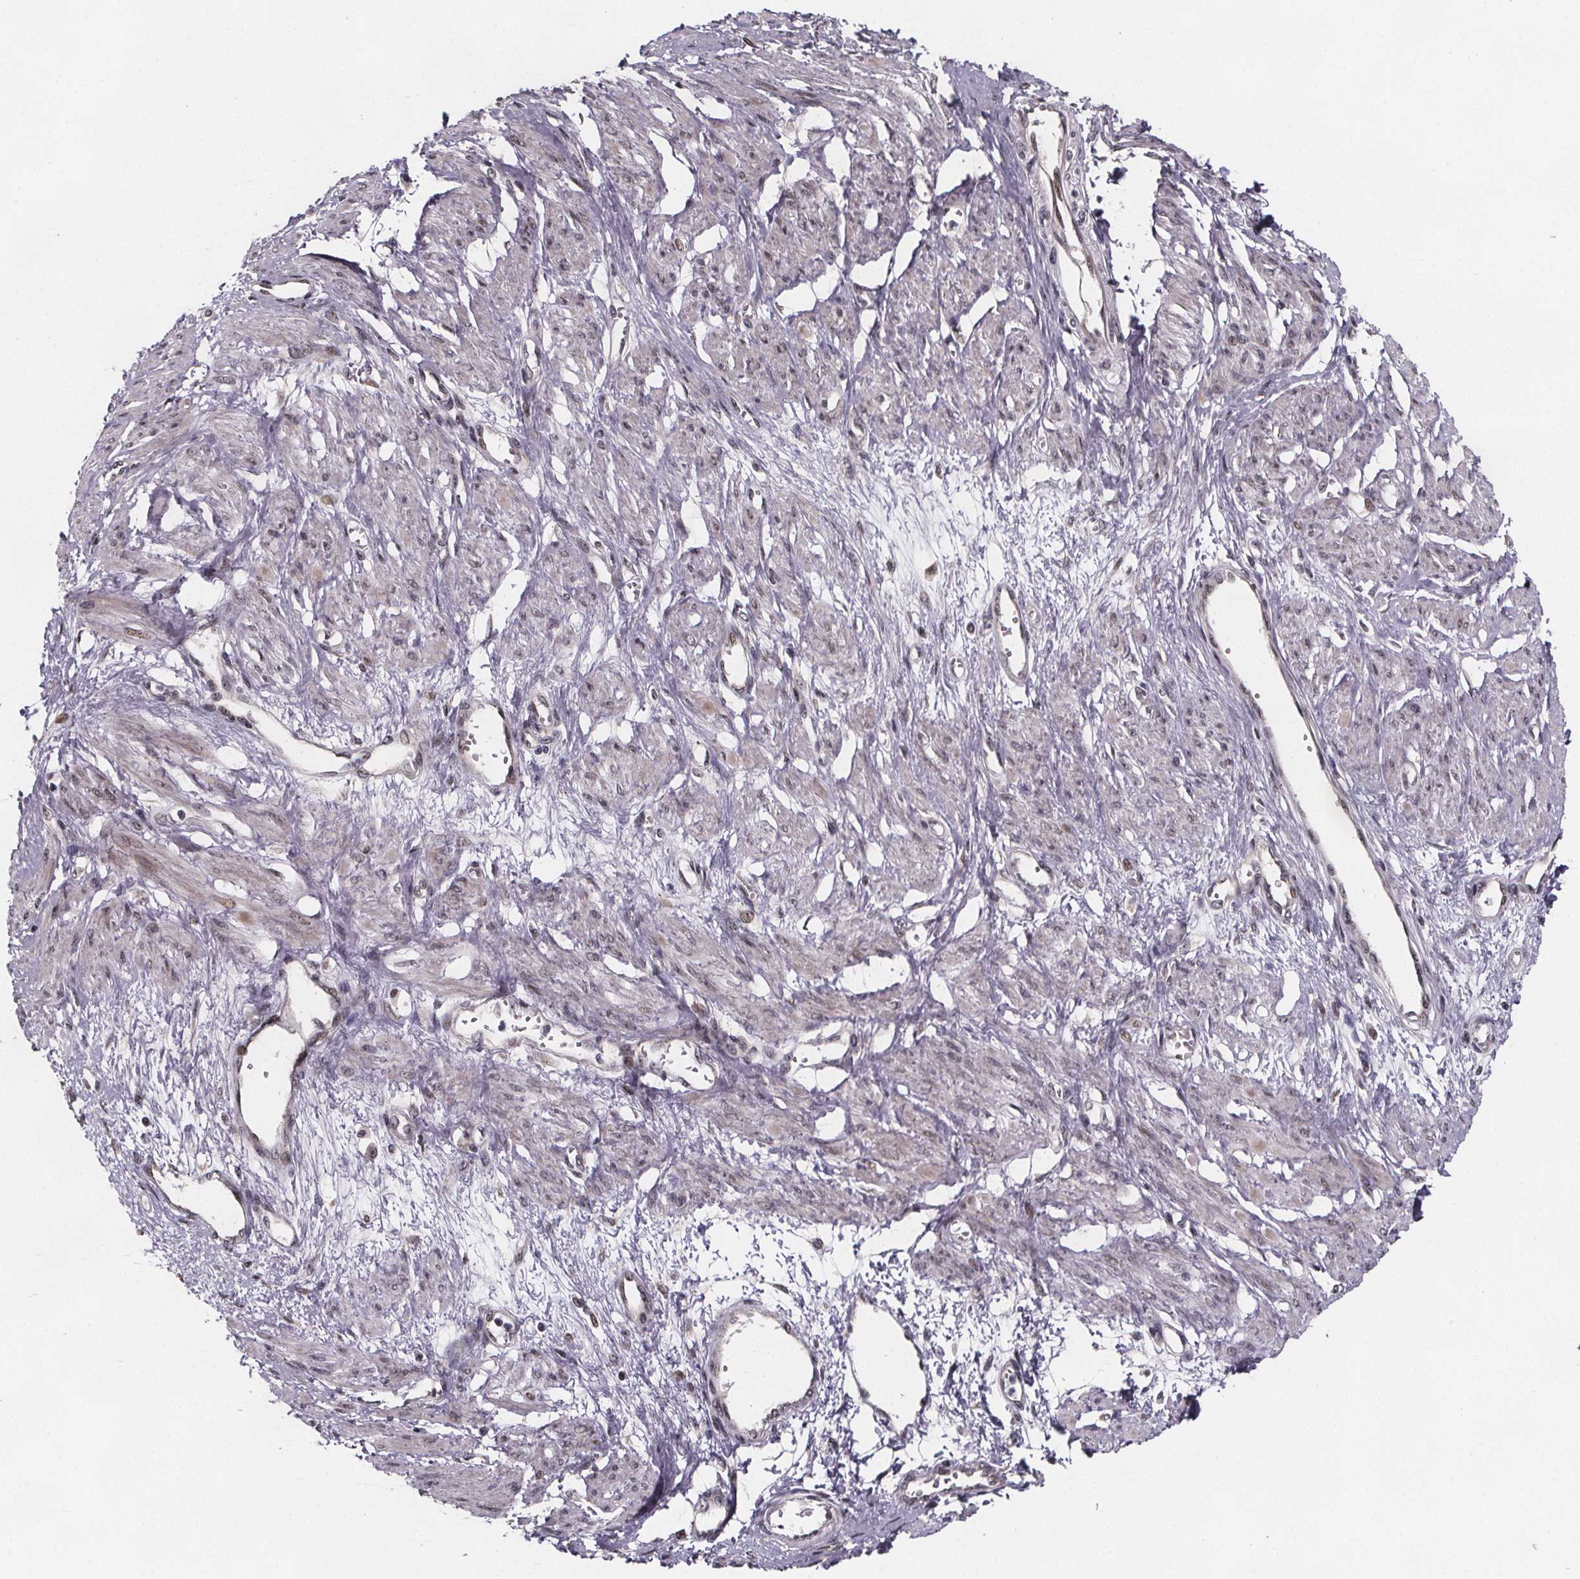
{"staining": {"intensity": "weak", "quantity": "<25%", "location": "nuclear"}, "tissue": "smooth muscle", "cell_type": "Smooth muscle cells", "image_type": "normal", "snomed": [{"axis": "morphology", "description": "Normal tissue, NOS"}, {"axis": "topography", "description": "Smooth muscle"}, {"axis": "topography", "description": "Uterus"}], "caption": "DAB (3,3'-diaminobenzidine) immunohistochemical staining of benign smooth muscle exhibits no significant positivity in smooth muscle cells. (DAB IHC, high magnification).", "gene": "U2SURP", "patient": {"sex": "female", "age": 39}}